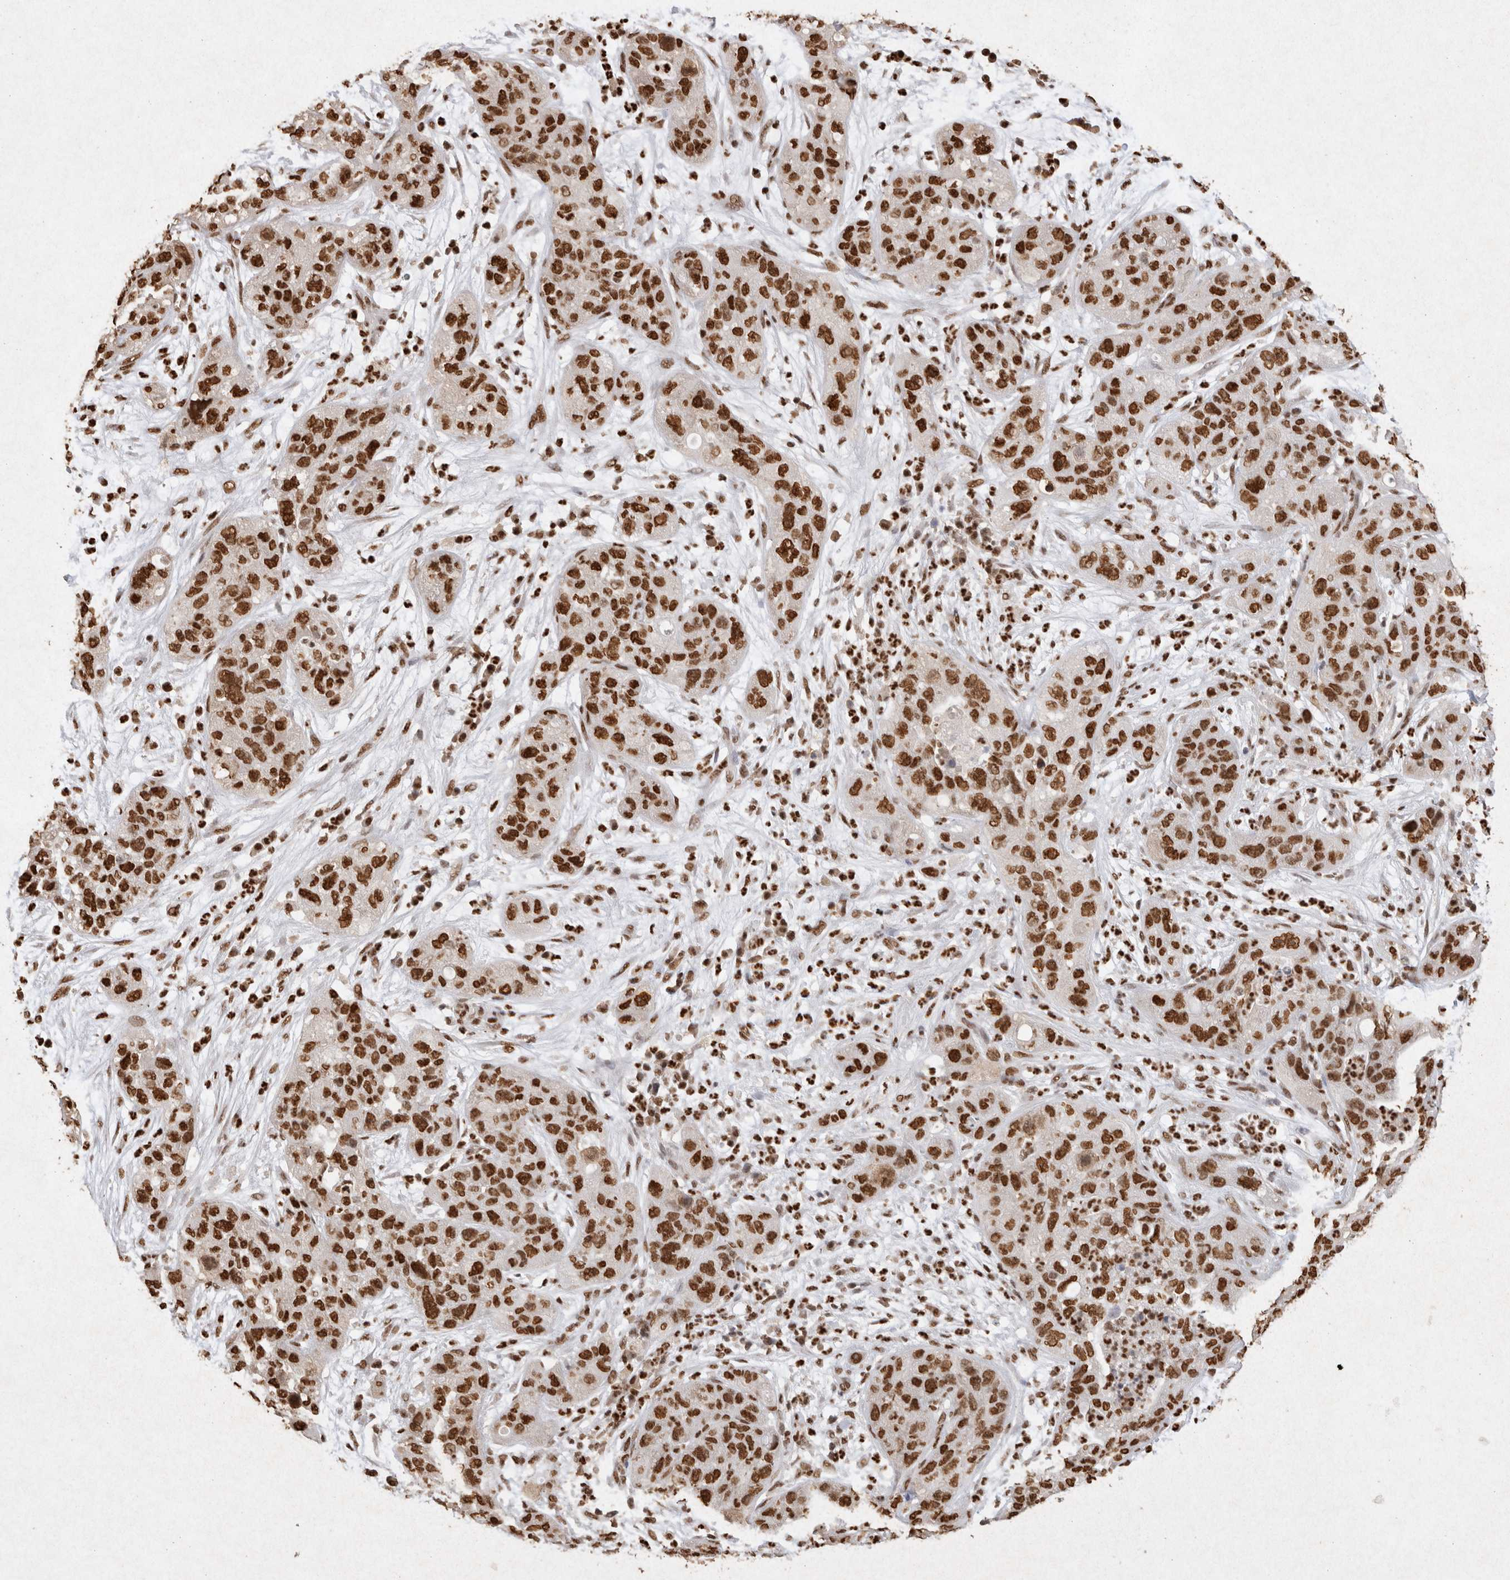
{"staining": {"intensity": "strong", "quantity": ">75%", "location": "nuclear"}, "tissue": "pancreatic cancer", "cell_type": "Tumor cells", "image_type": "cancer", "snomed": [{"axis": "morphology", "description": "Adenocarcinoma, NOS"}, {"axis": "topography", "description": "Pancreas"}], "caption": "There is high levels of strong nuclear expression in tumor cells of pancreatic cancer (adenocarcinoma), as demonstrated by immunohistochemical staining (brown color).", "gene": "HDGF", "patient": {"sex": "female", "age": 78}}